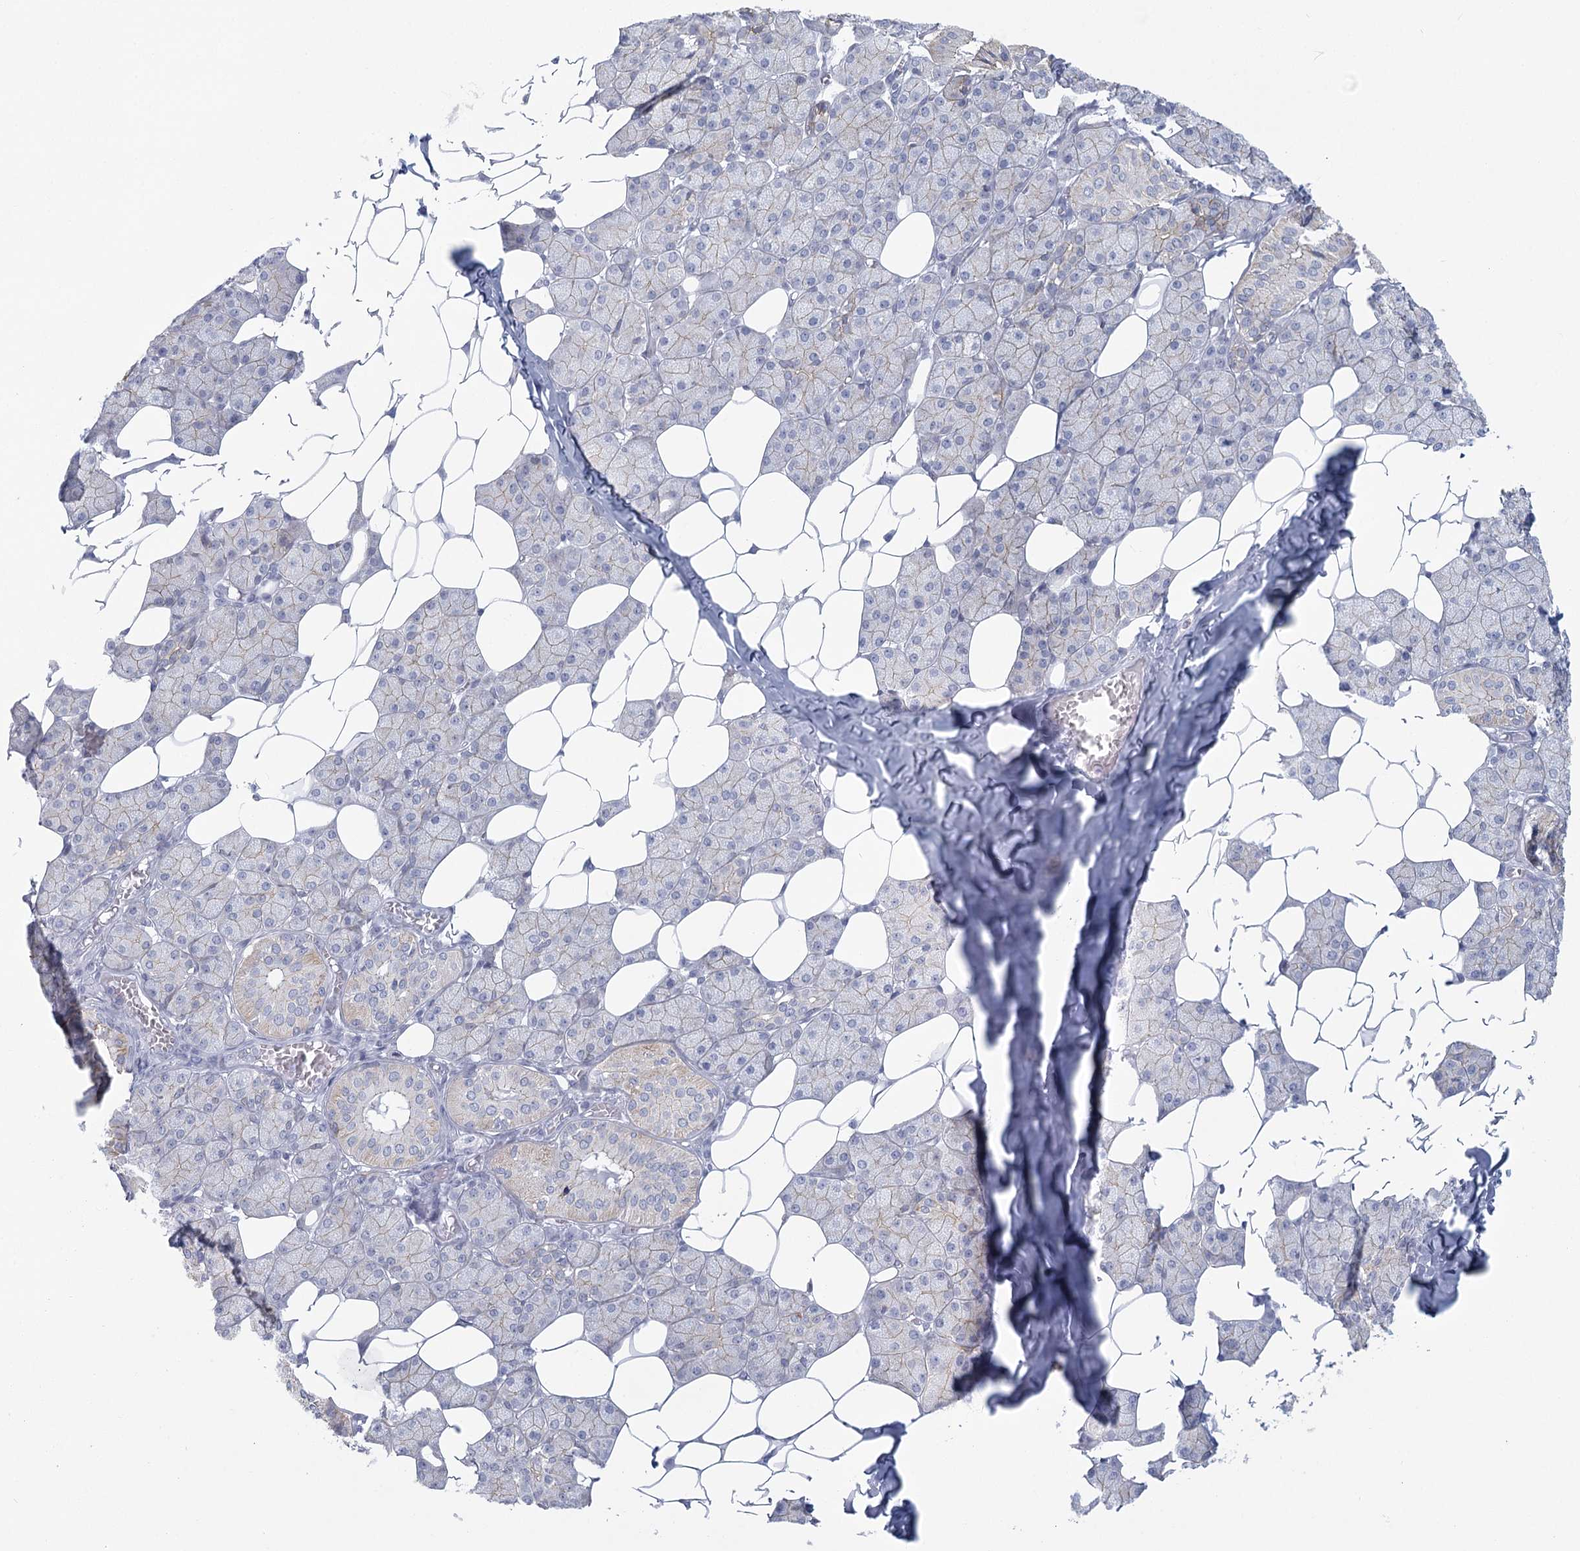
{"staining": {"intensity": "weak", "quantity": "25%-75%", "location": "cytoplasmic/membranous"}, "tissue": "salivary gland", "cell_type": "Glandular cells", "image_type": "normal", "snomed": [{"axis": "morphology", "description": "Normal tissue, NOS"}, {"axis": "topography", "description": "Salivary gland"}], "caption": "Glandular cells demonstrate low levels of weak cytoplasmic/membranous positivity in approximately 25%-75% of cells in unremarkable human salivary gland.", "gene": "WNT8B", "patient": {"sex": "female", "age": 33}}